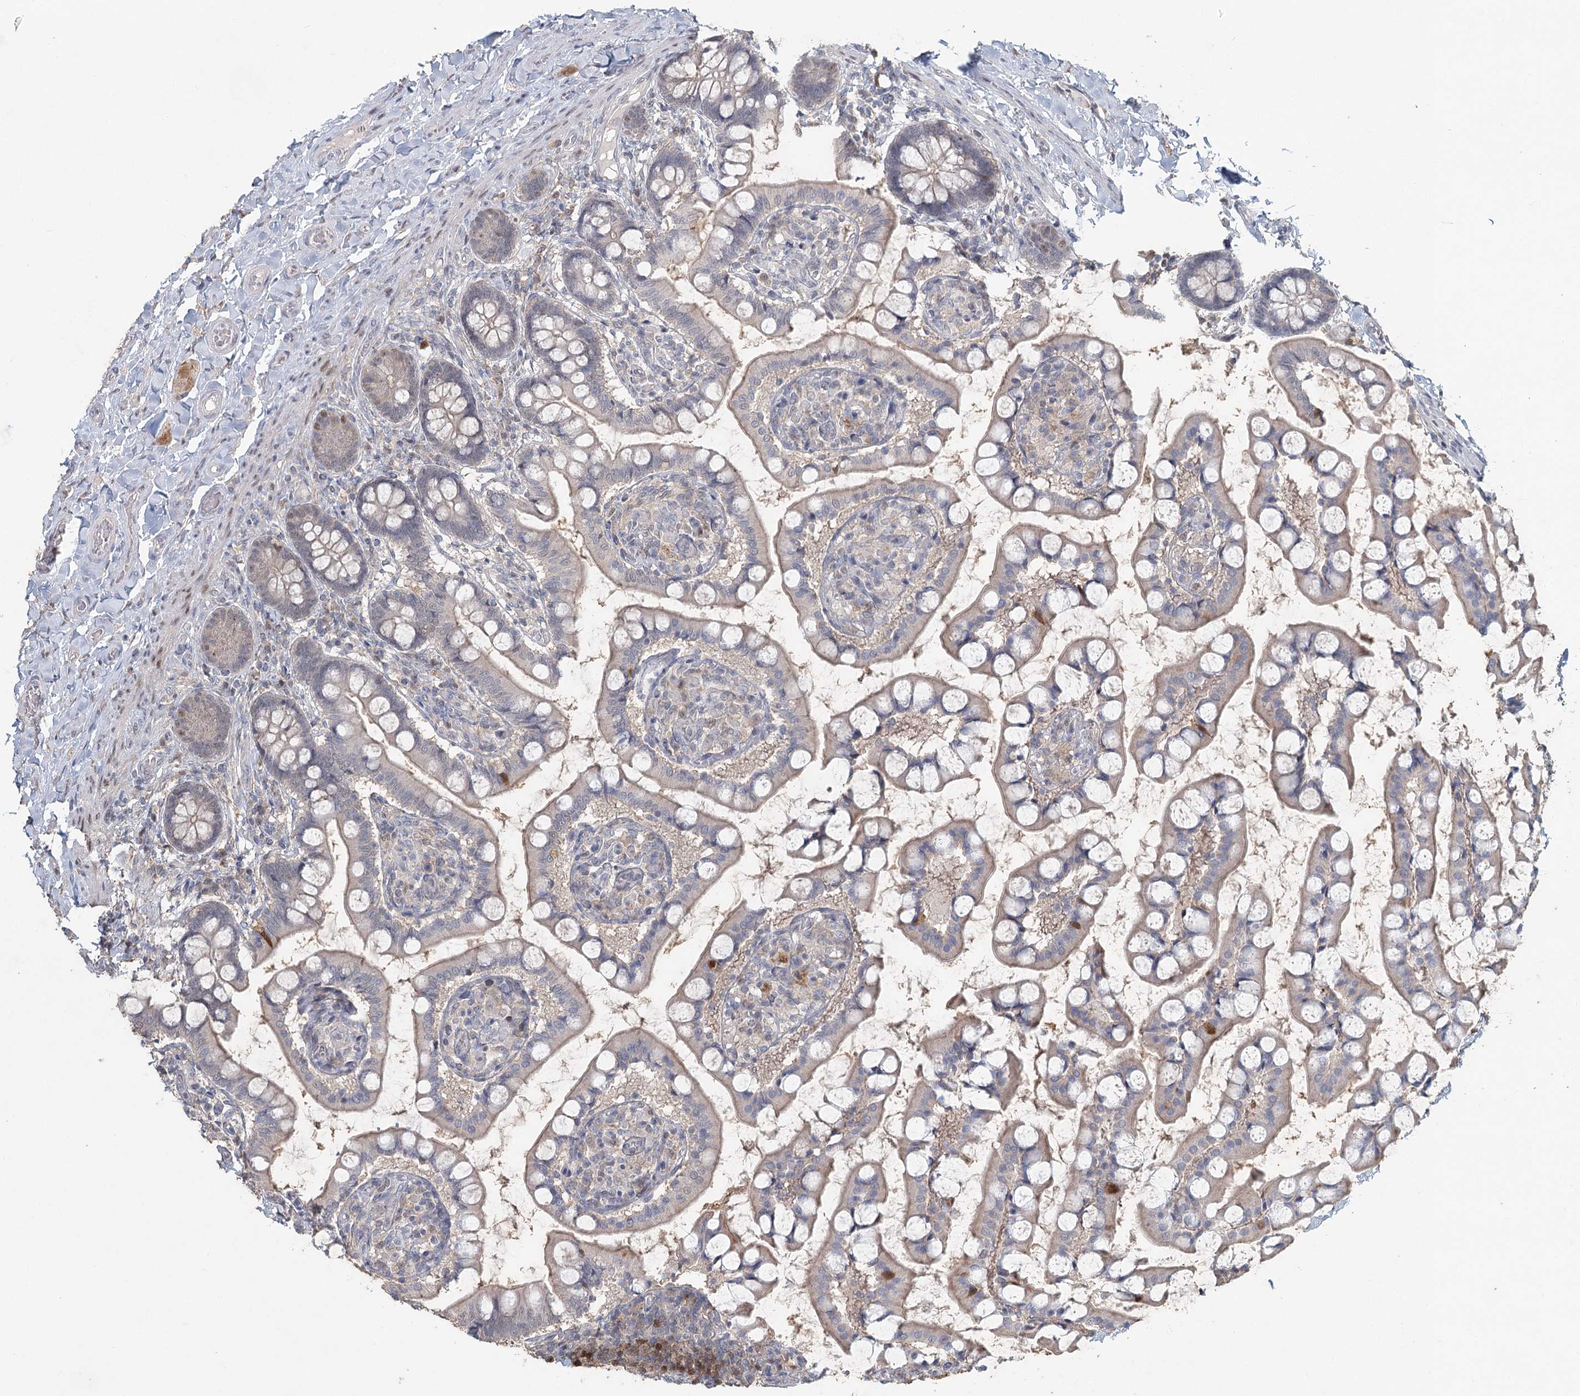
{"staining": {"intensity": "weak", "quantity": "25%-75%", "location": "nuclear"}, "tissue": "small intestine", "cell_type": "Glandular cells", "image_type": "normal", "snomed": [{"axis": "morphology", "description": "Normal tissue, NOS"}, {"axis": "topography", "description": "Small intestine"}], "caption": "Small intestine stained with a brown dye exhibits weak nuclear positive positivity in about 25%-75% of glandular cells.", "gene": "ADK", "patient": {"sex": "male", "age": 52}}